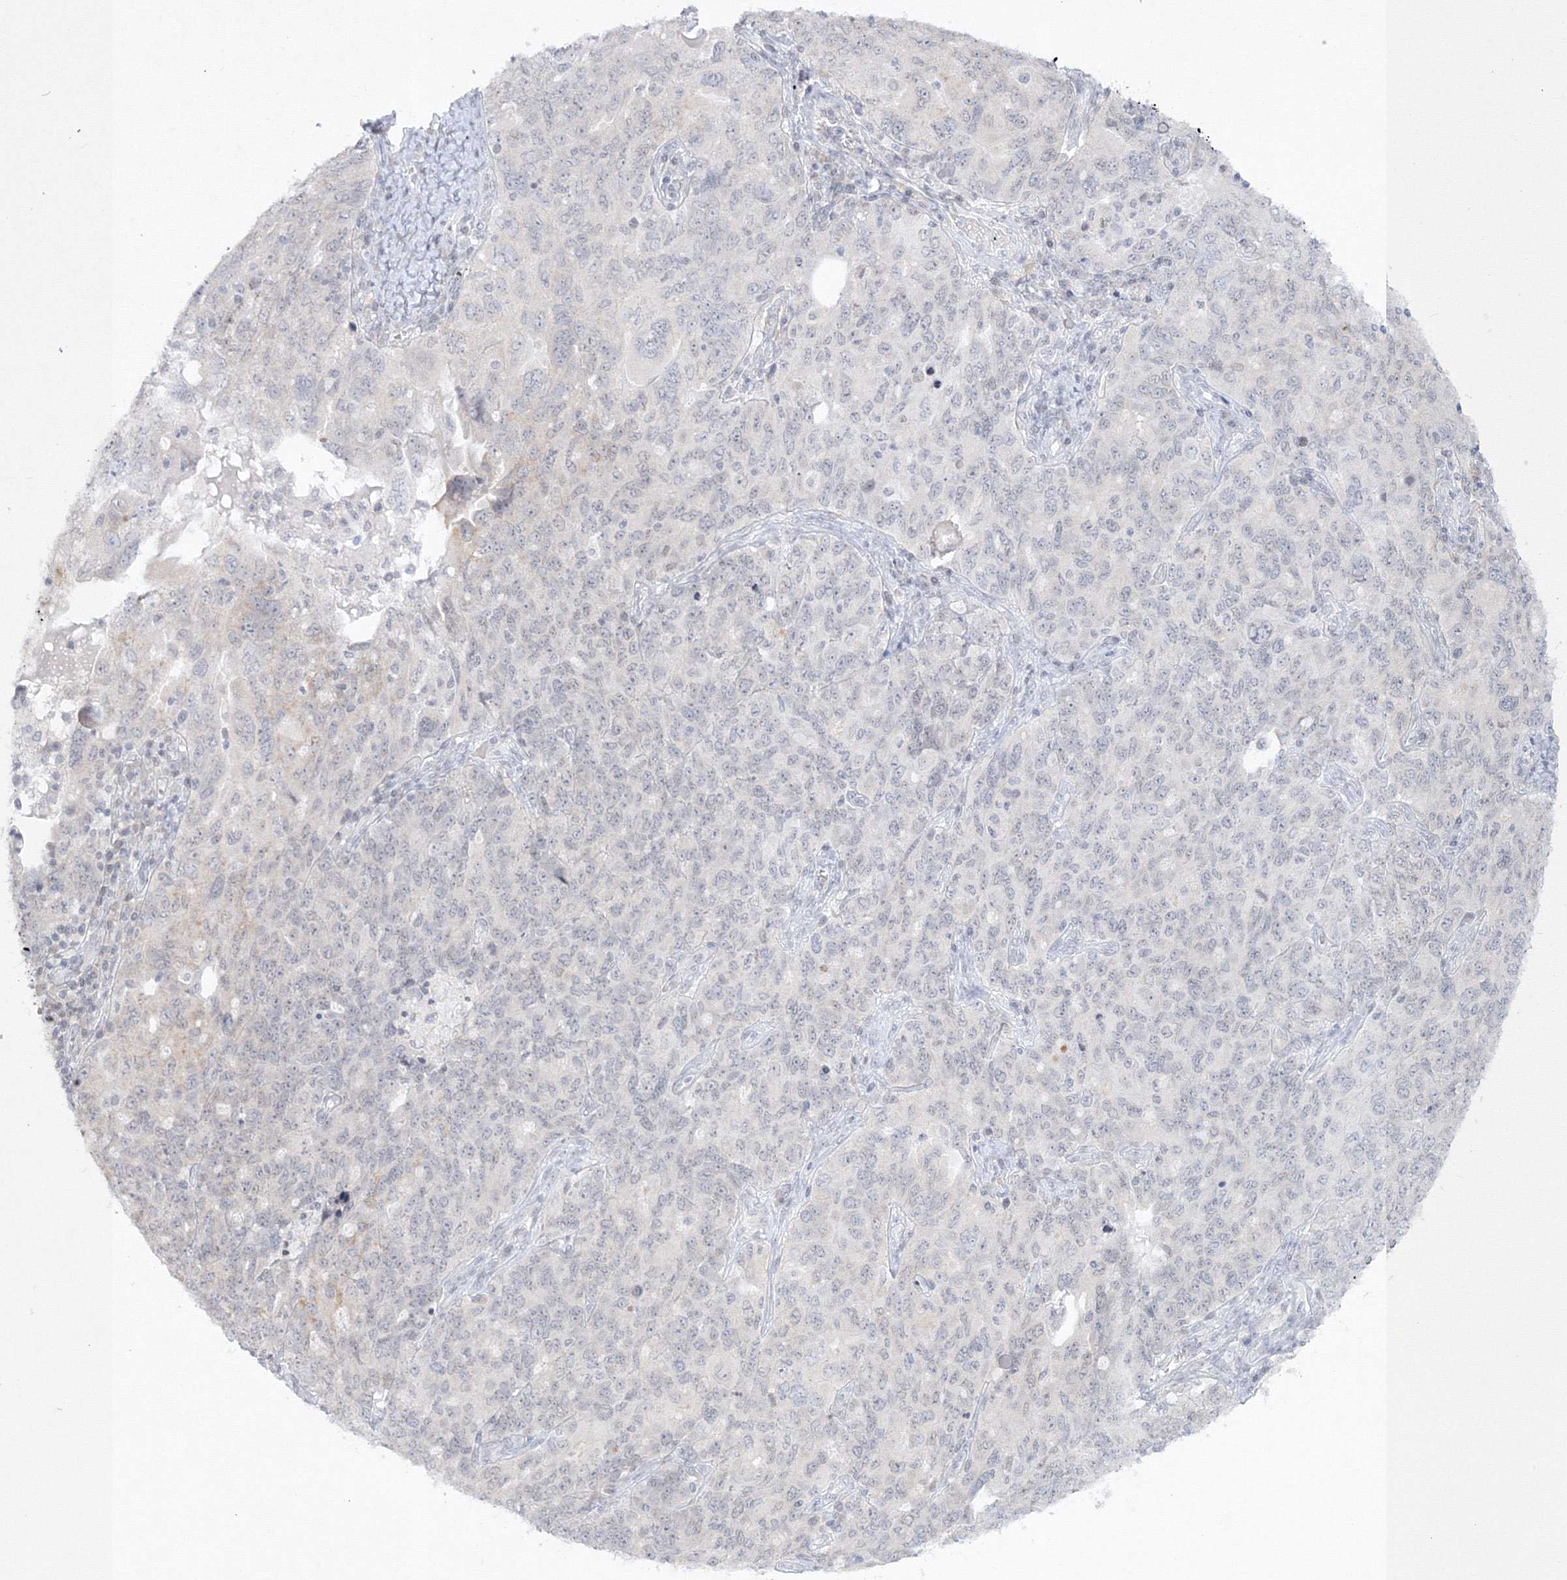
{"staining": {"intensity": "negative", "quantity": "none", "location": "none"}, "tissue": "ovarian cancer", "cell_type": "Tumor cells", "image_type": "cancer", "snomed": [{"axis": "morphology", "description": "Carcinoma, endometroid"}, {"axis": "topography", "description": "Ovary"}], "caption": "Ovarian cancer stained for a protein using IHC displays no expression tumor cells.", "gene": "NXPE3", "patient": {"sex": "female", "age": 62}}